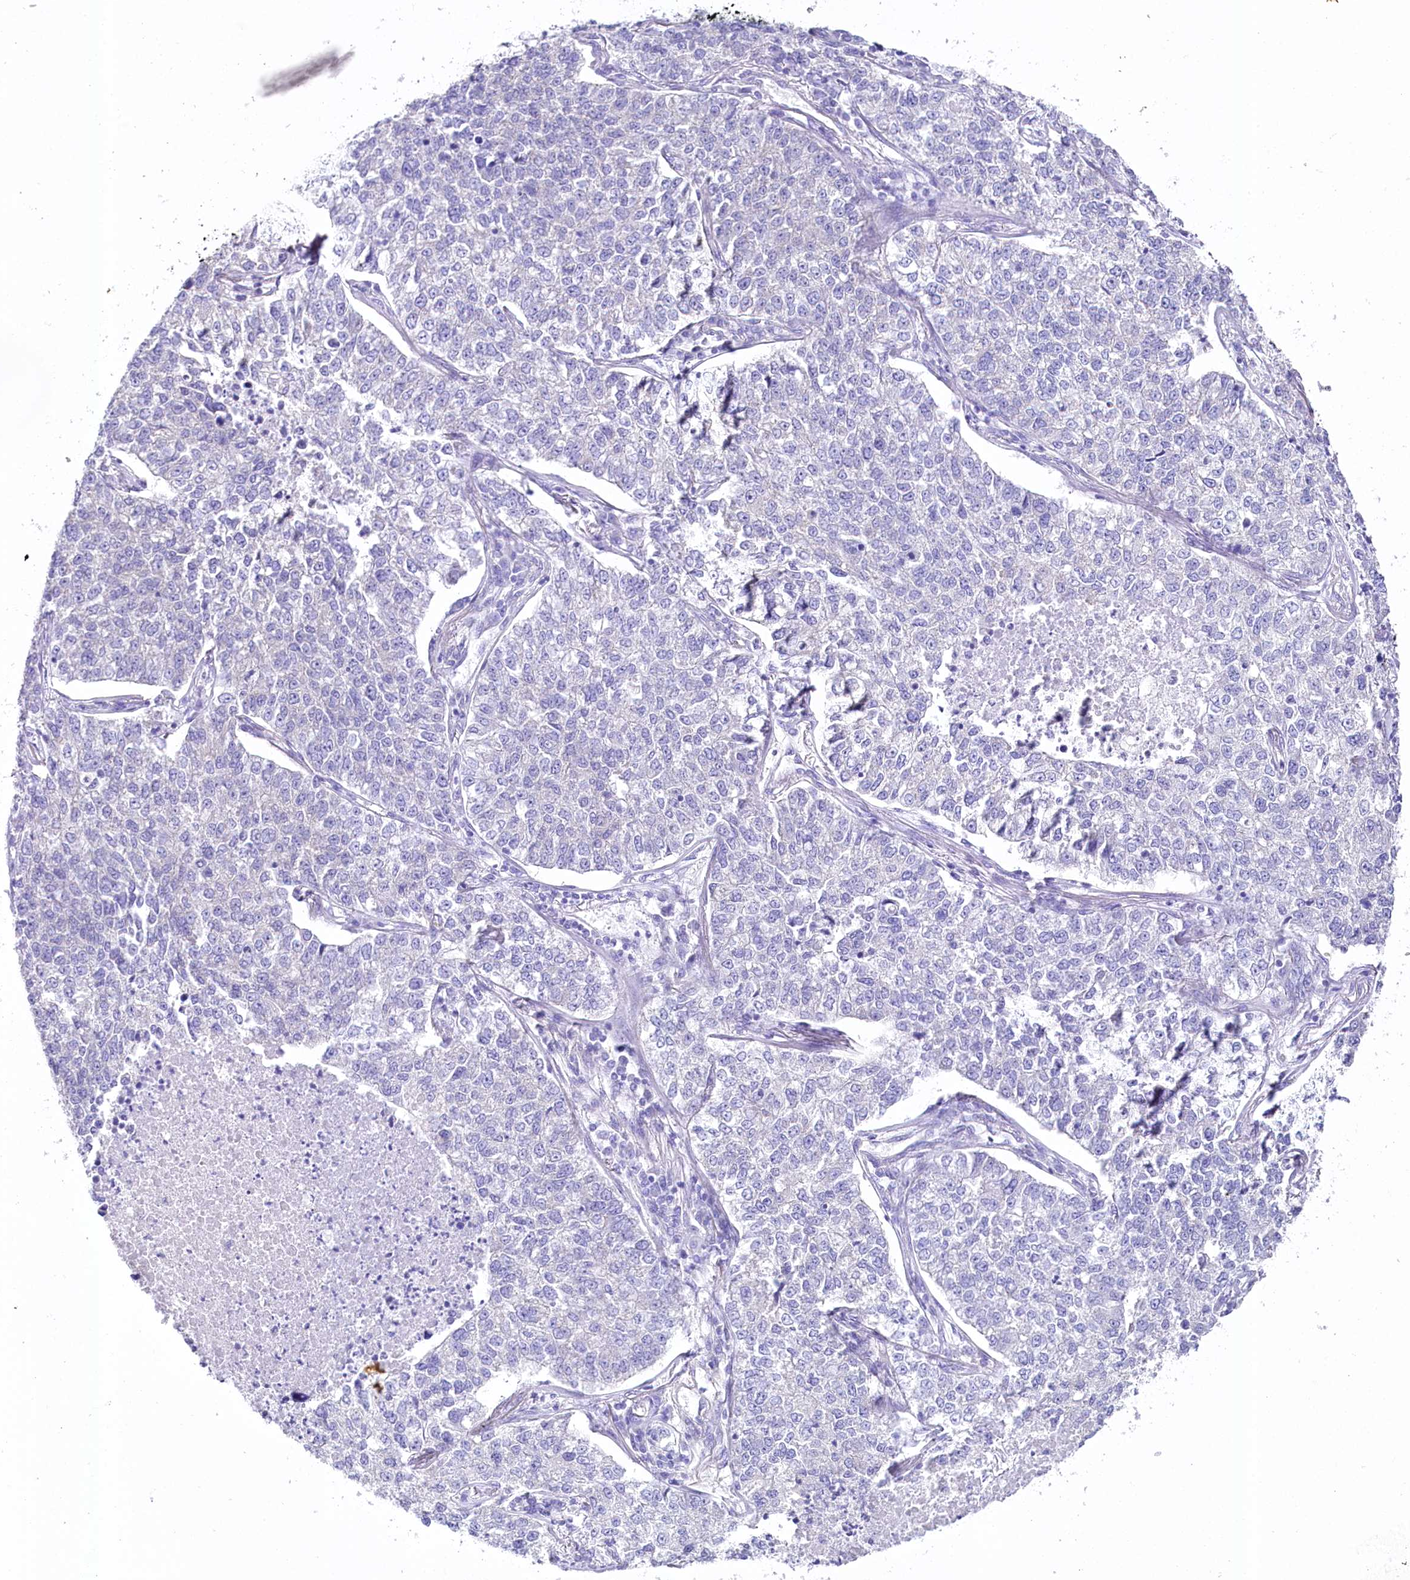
{"staining": {"intensity": "negative", "quantity": "none", "location": "none"}, "tissue": "lung cancer", "cell_type": "Tumor cells", "image_type": "cancer", "snomed": [{"axis": "morphology", "description": "Adenocarcinoma, NOS"}, {"axis": "topography", "description": "Lung"}], "caption": "Immunohistochemistry photomicrograph of neoplastic tissue: human lung cancer stained with DAB (3,3'-diaminobenzidine) reveals no significant protein positivity in tumor cells.", "gene": "CSN3", "patient": {"sex": "male", "age": 49}}